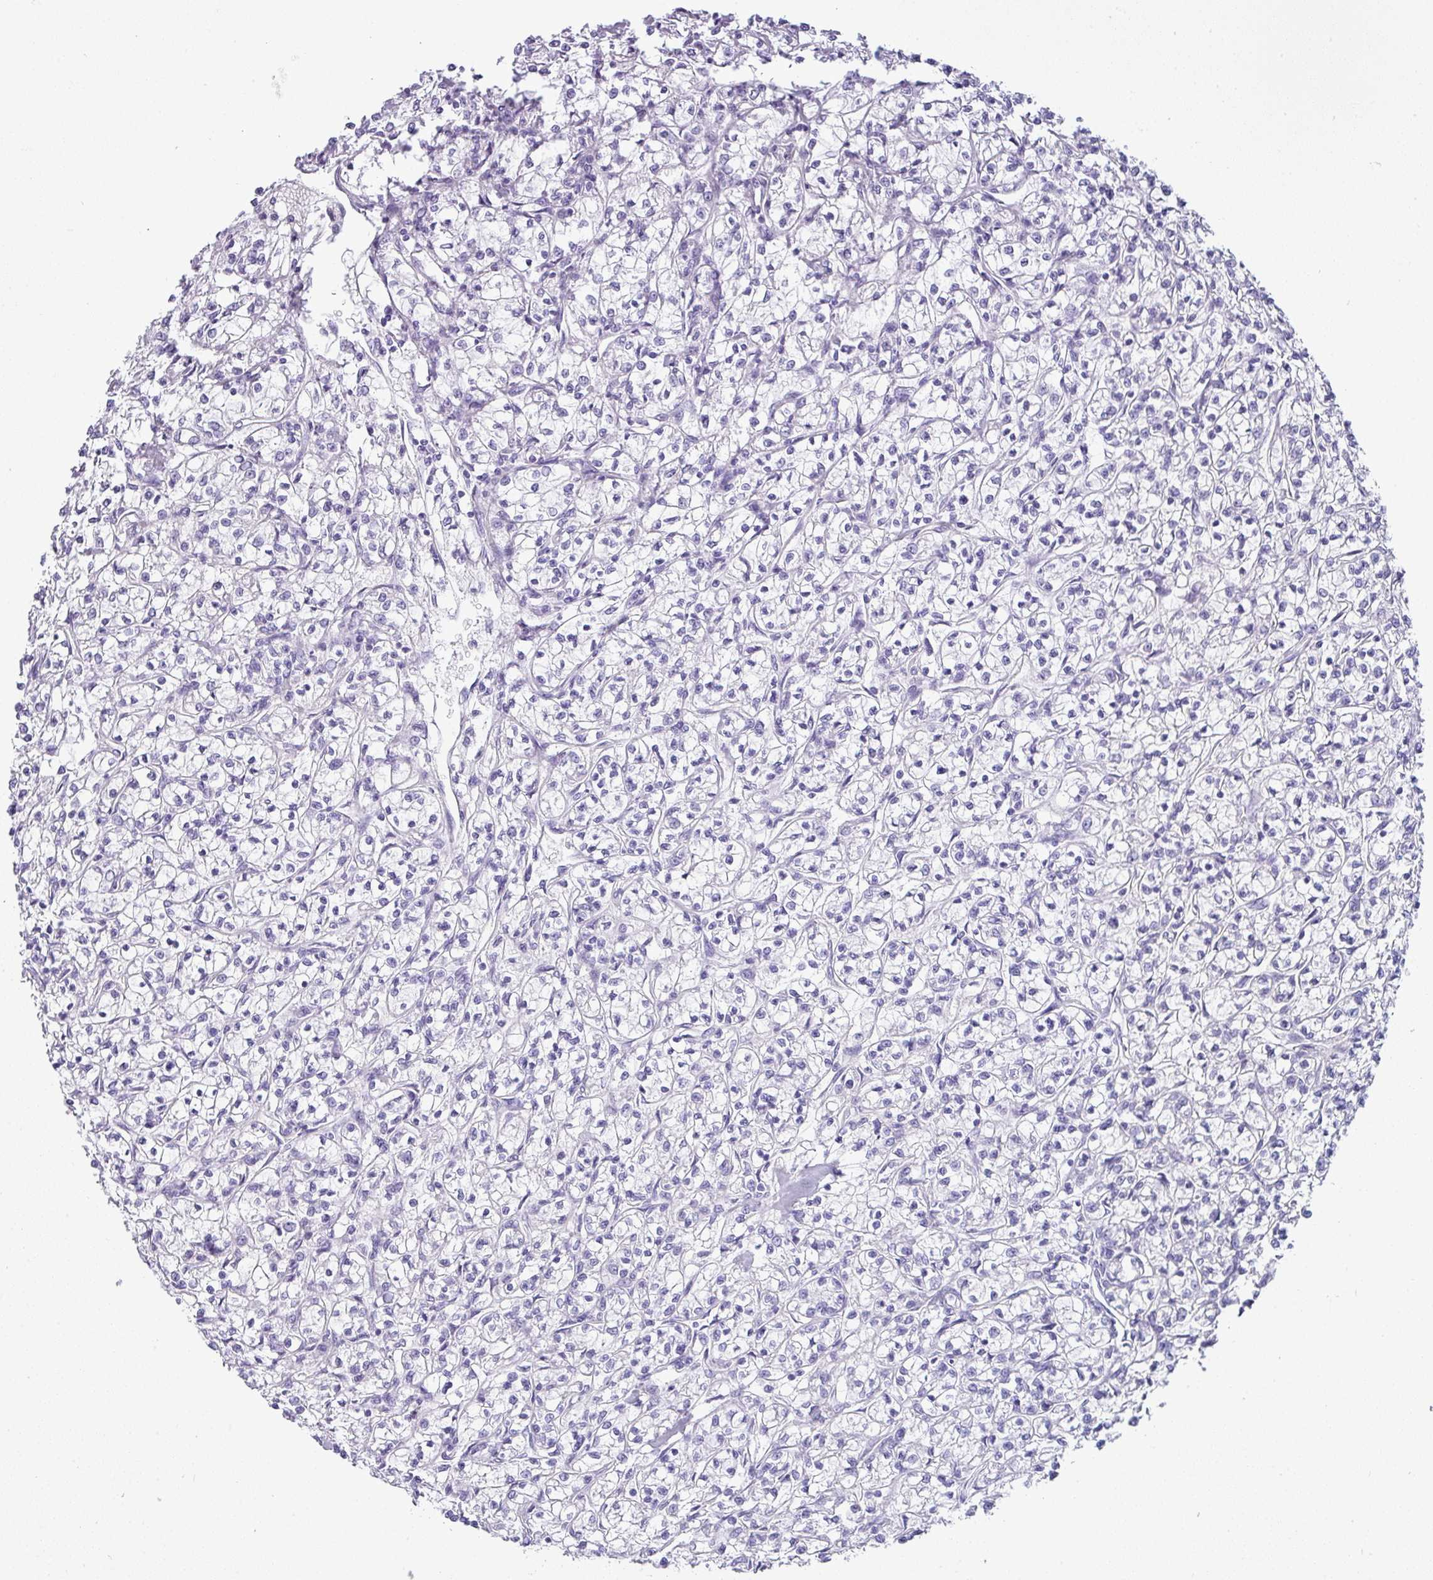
{"staining": {"intensity": "negative", "quantity": "none", "location": "none"}, "tissue": "renal cancer", "cell_type": "Tumor cells", "image_type": "cancer", "snomed": [{"axis": "morphology", "description": "Adenocarcinoma, NOS"}, {"axis": "topography", "description": "Kidney"}], "caption": "The micrograph displays no staining of tumor cells in renal cancer (adenocarcinoma).", "gene": "VCX2", "patient": {"sex": "female", "age": 59}}